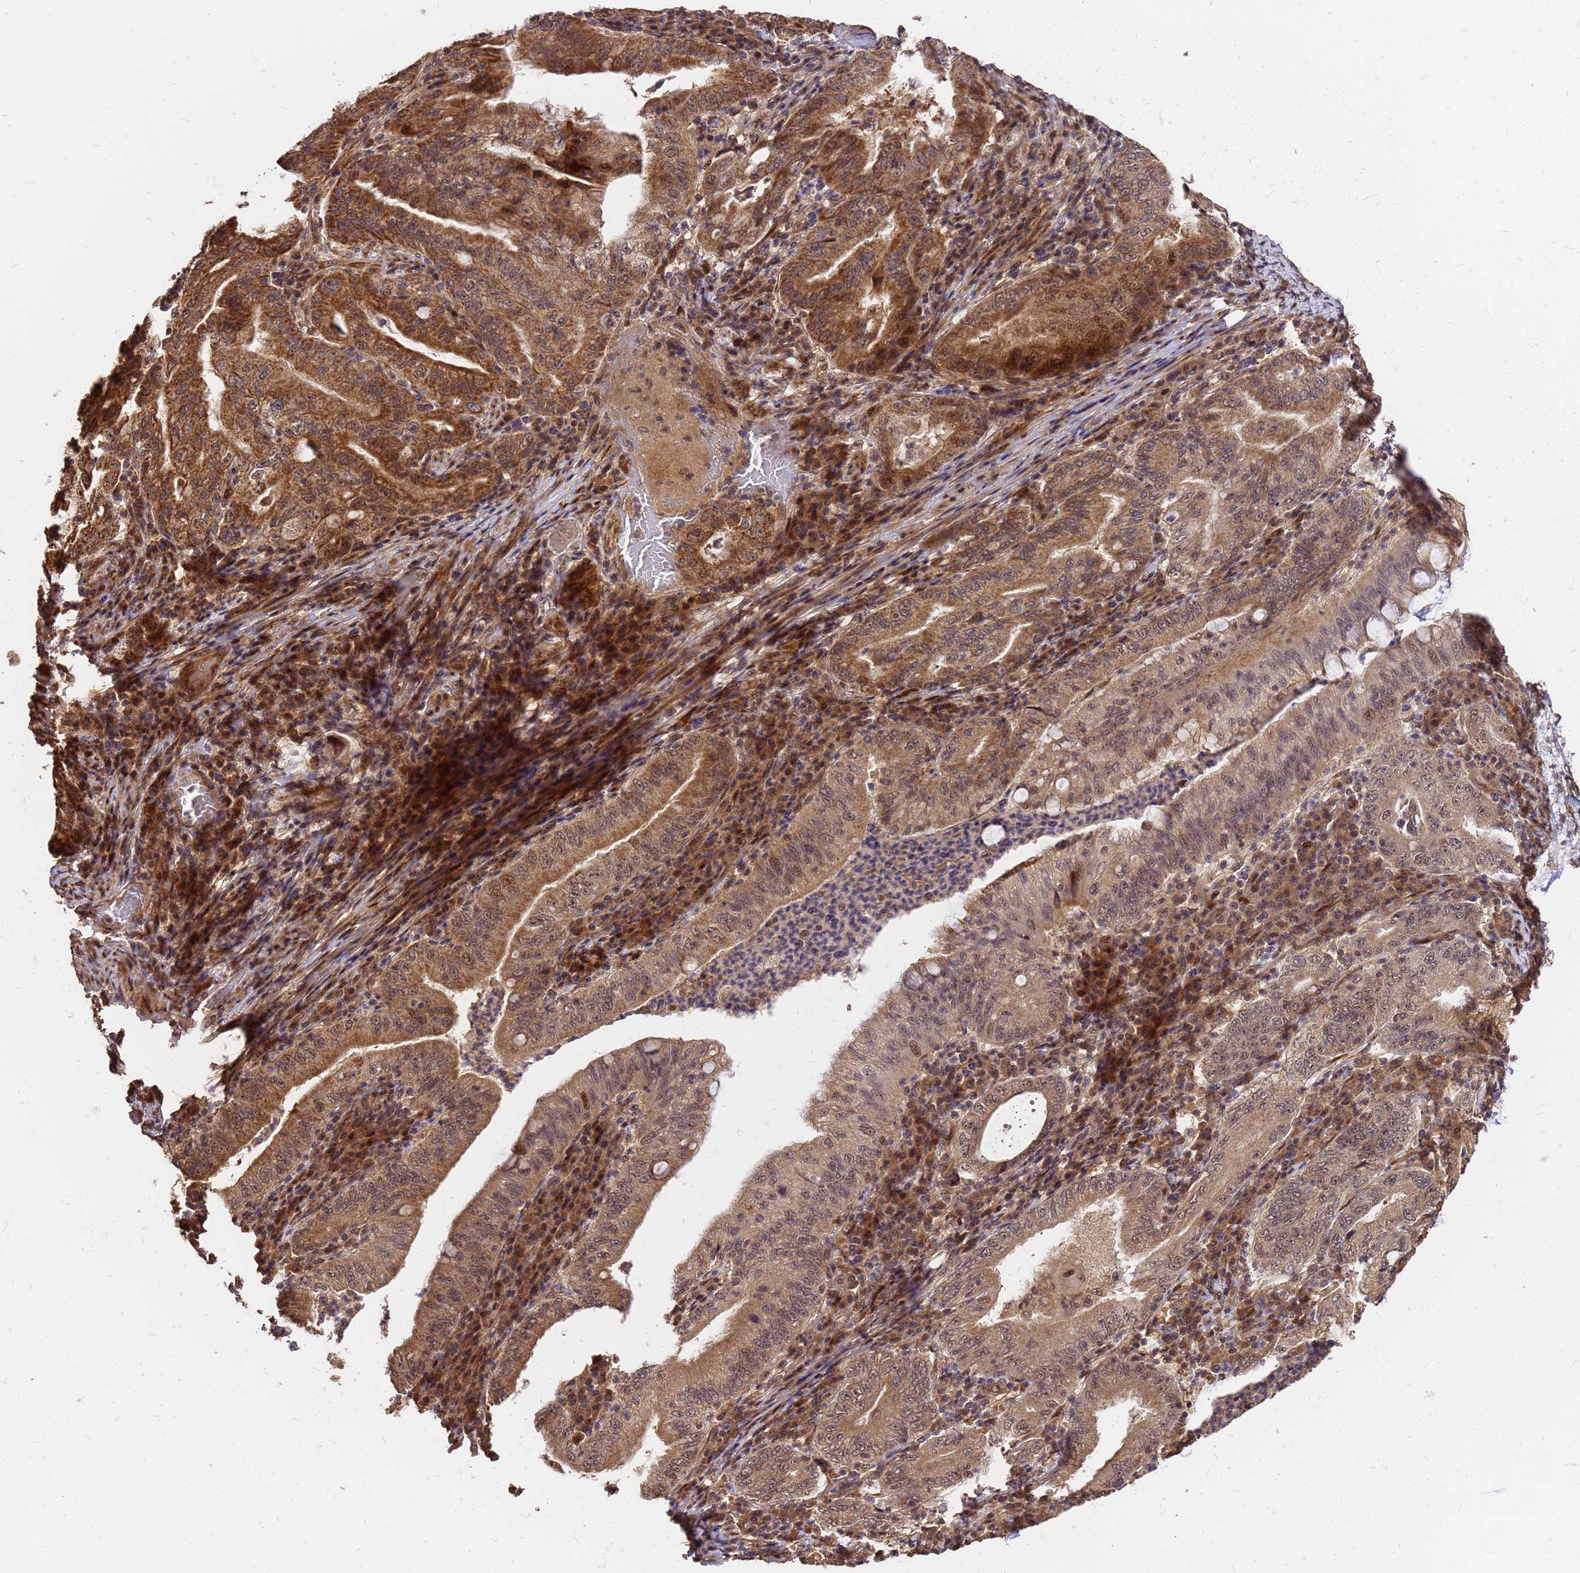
{"staining": {"intensity": "moderate", "quantity": ">75%", "location": "cytoplasmic/membranous,nuclear"}, "tissue": "stomach cancer", "cell_type": "Tumor cells", "image_type": "cancer", "snomed": [{"axis": "morphology", "description": "Normal tissue, NOS"}, {"axis": "morphology", "description": "Adenocarcinoma, NOS"}, {"axis": "topography", "description": "Esophagus"}, {"axis": "topography", "description": "Stomach, upper"}, {"axis": "topography", "description": "Peripheral nerve tissue"}], "caption": "Stomach cancer stained with DAB (3,3'-diaminobenzidine) IHC displays medium levels of moderate cytoplasmic/membranous and nuclear expression in about >75% of tumor cells. The protein of interest is stained brown, and the nuclei are stained in blue (DAB IHC with brightfield microscopy, high magnification).", "gene": "GPATCH8", "patient": {"sex": "male", "age": 62}}